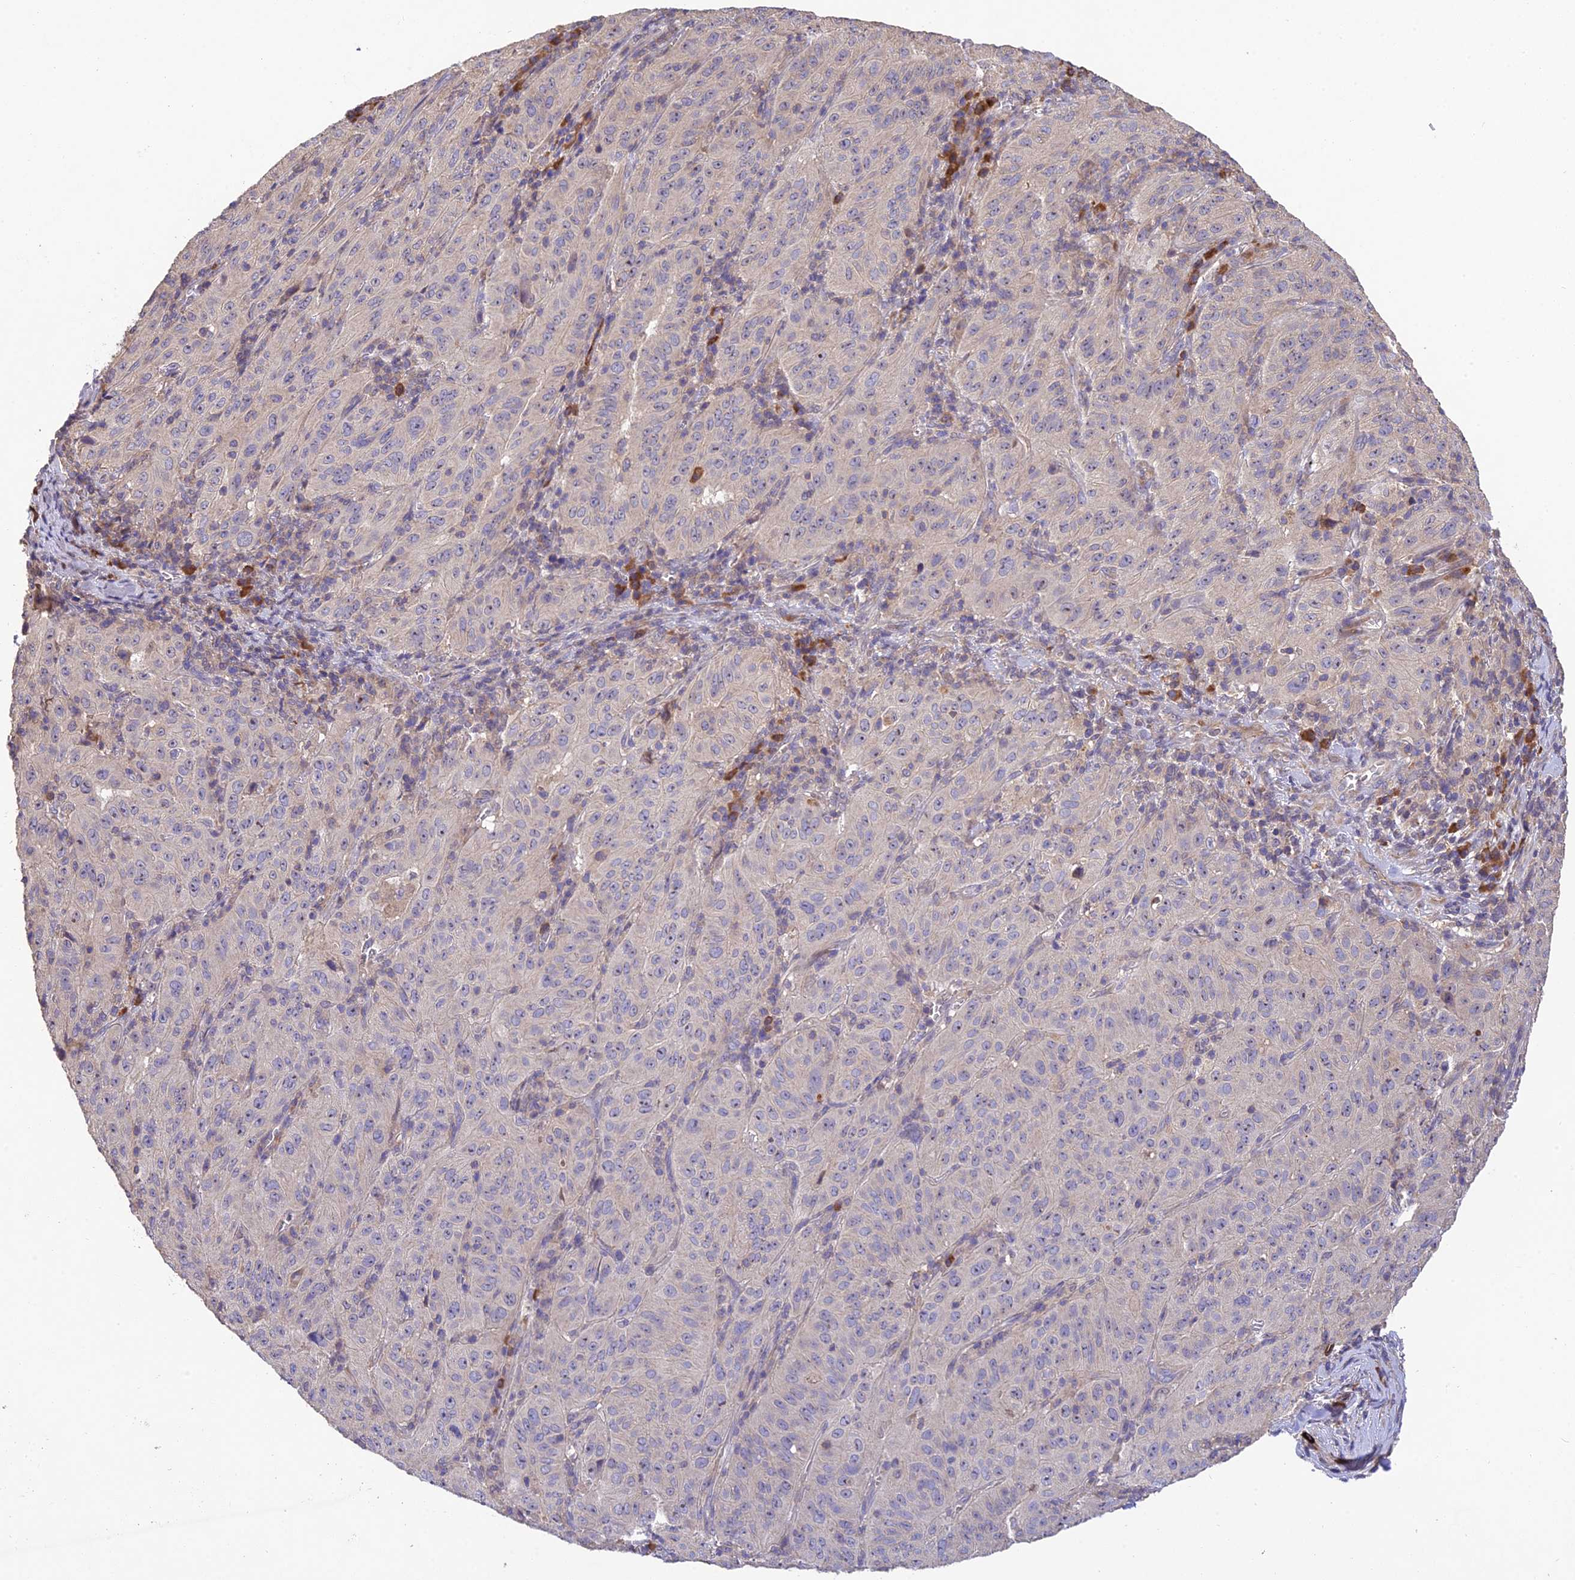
{"staining": {"intensity": "negative", "quantity": "none", "location": "none"}, "tissue": "pancreatic cancer", "cell_type": "Tumor cells", "image_type": "cancer", "snomed": [{"axis": "morphology", "description": "Adenocarcinoma, NOS"}, {"axis": "topography", "description": "Pancreas"}], "caption": "IHC of human pancreatic cancer (adenocarcinoma) displays no expression in tumor cells. The staining is performed using DAB (3,3'-diaminobenzidine) brown chromogen with nuclei counter-stained in using hematoxylin.", "gene": "DENND5B", "patient": {"sex": "male", "age": 63}}